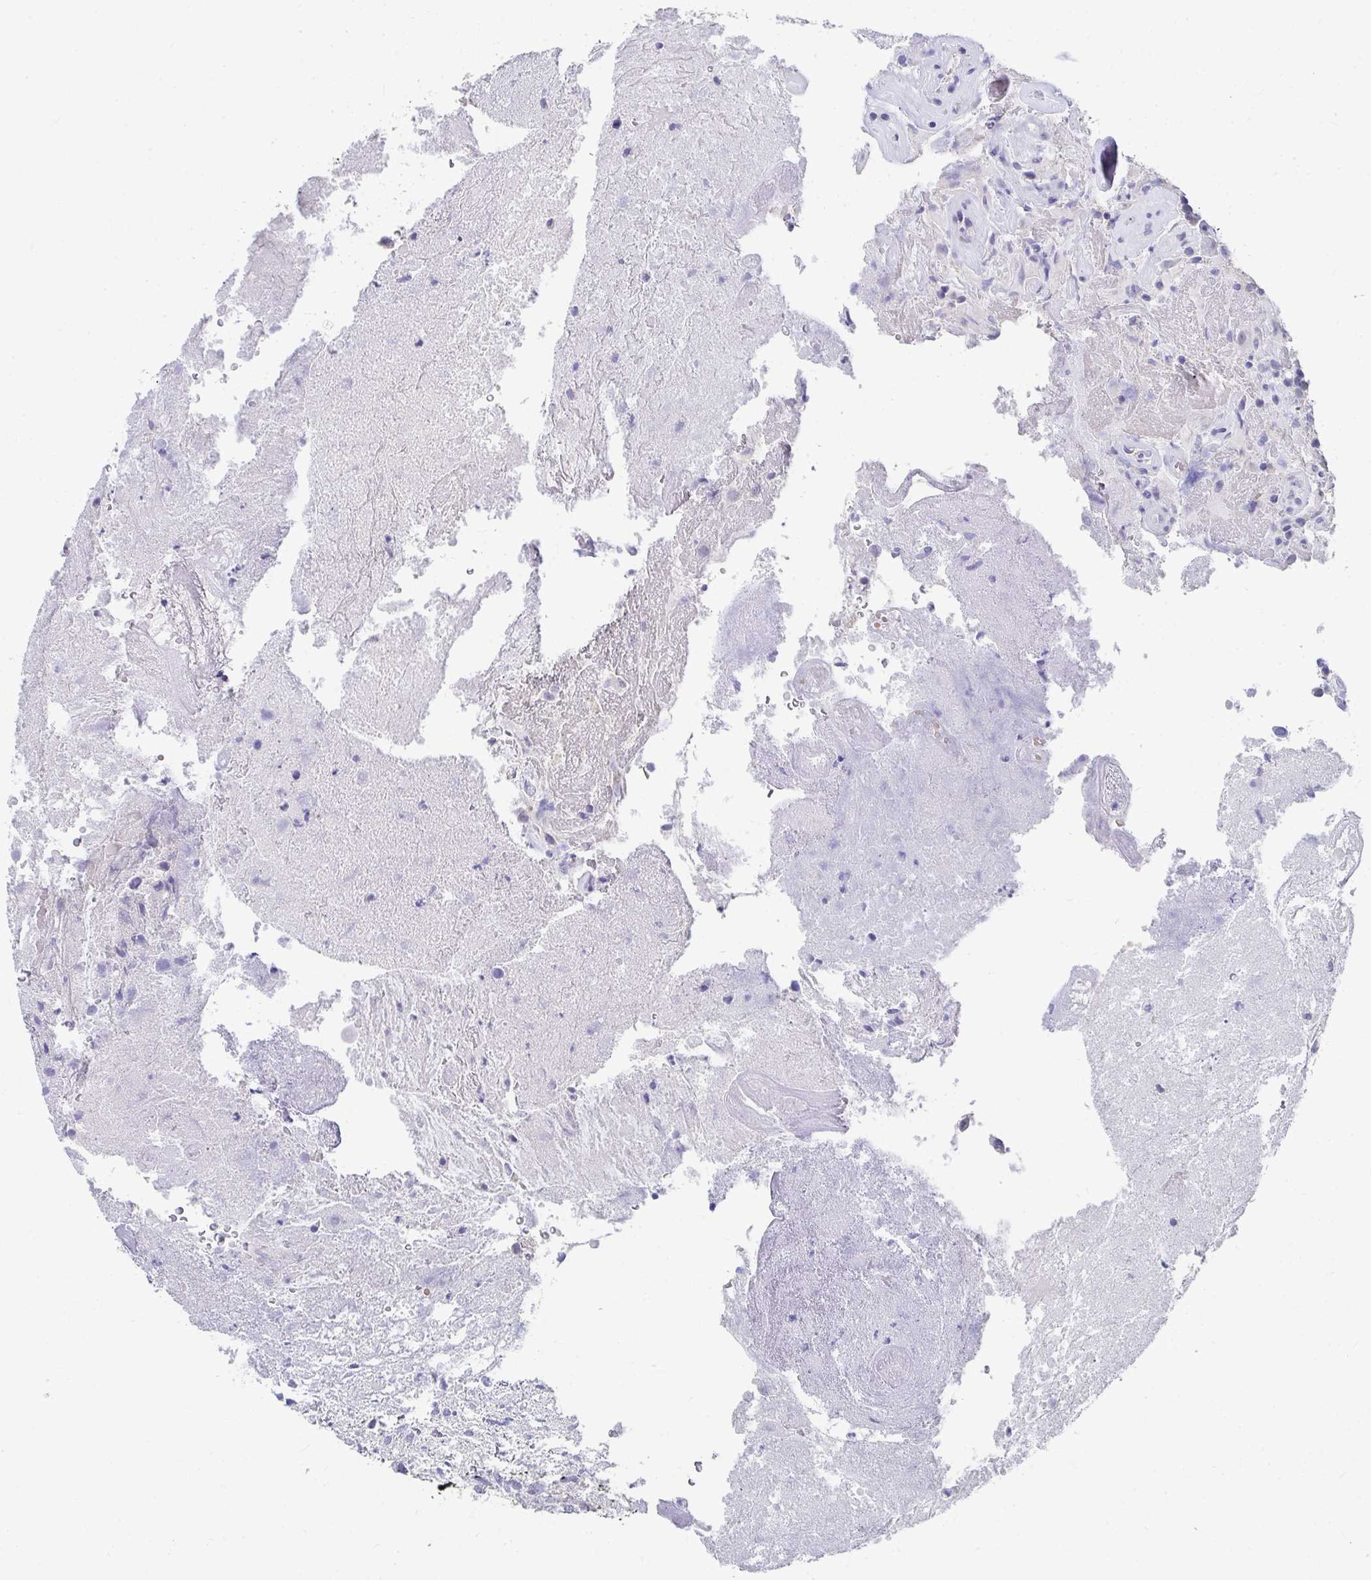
{"staining": {"intensity": "negative", "quantity": "none", "location": "none"}, "tissue": "glioma", "cell_type": "Tumor cells", "image_type": "cancer", "snomed": [{"axis": "morphology", "description": "Glioma, malignant, High grade"}, {"axis": "topography", "description": "Brain"}], "caption": "Protein analysis of glioma exhibits no significant expression in tumor cells.", "gene": "TMPRSS2", "patient": {"sex": "male", "age": 46}}